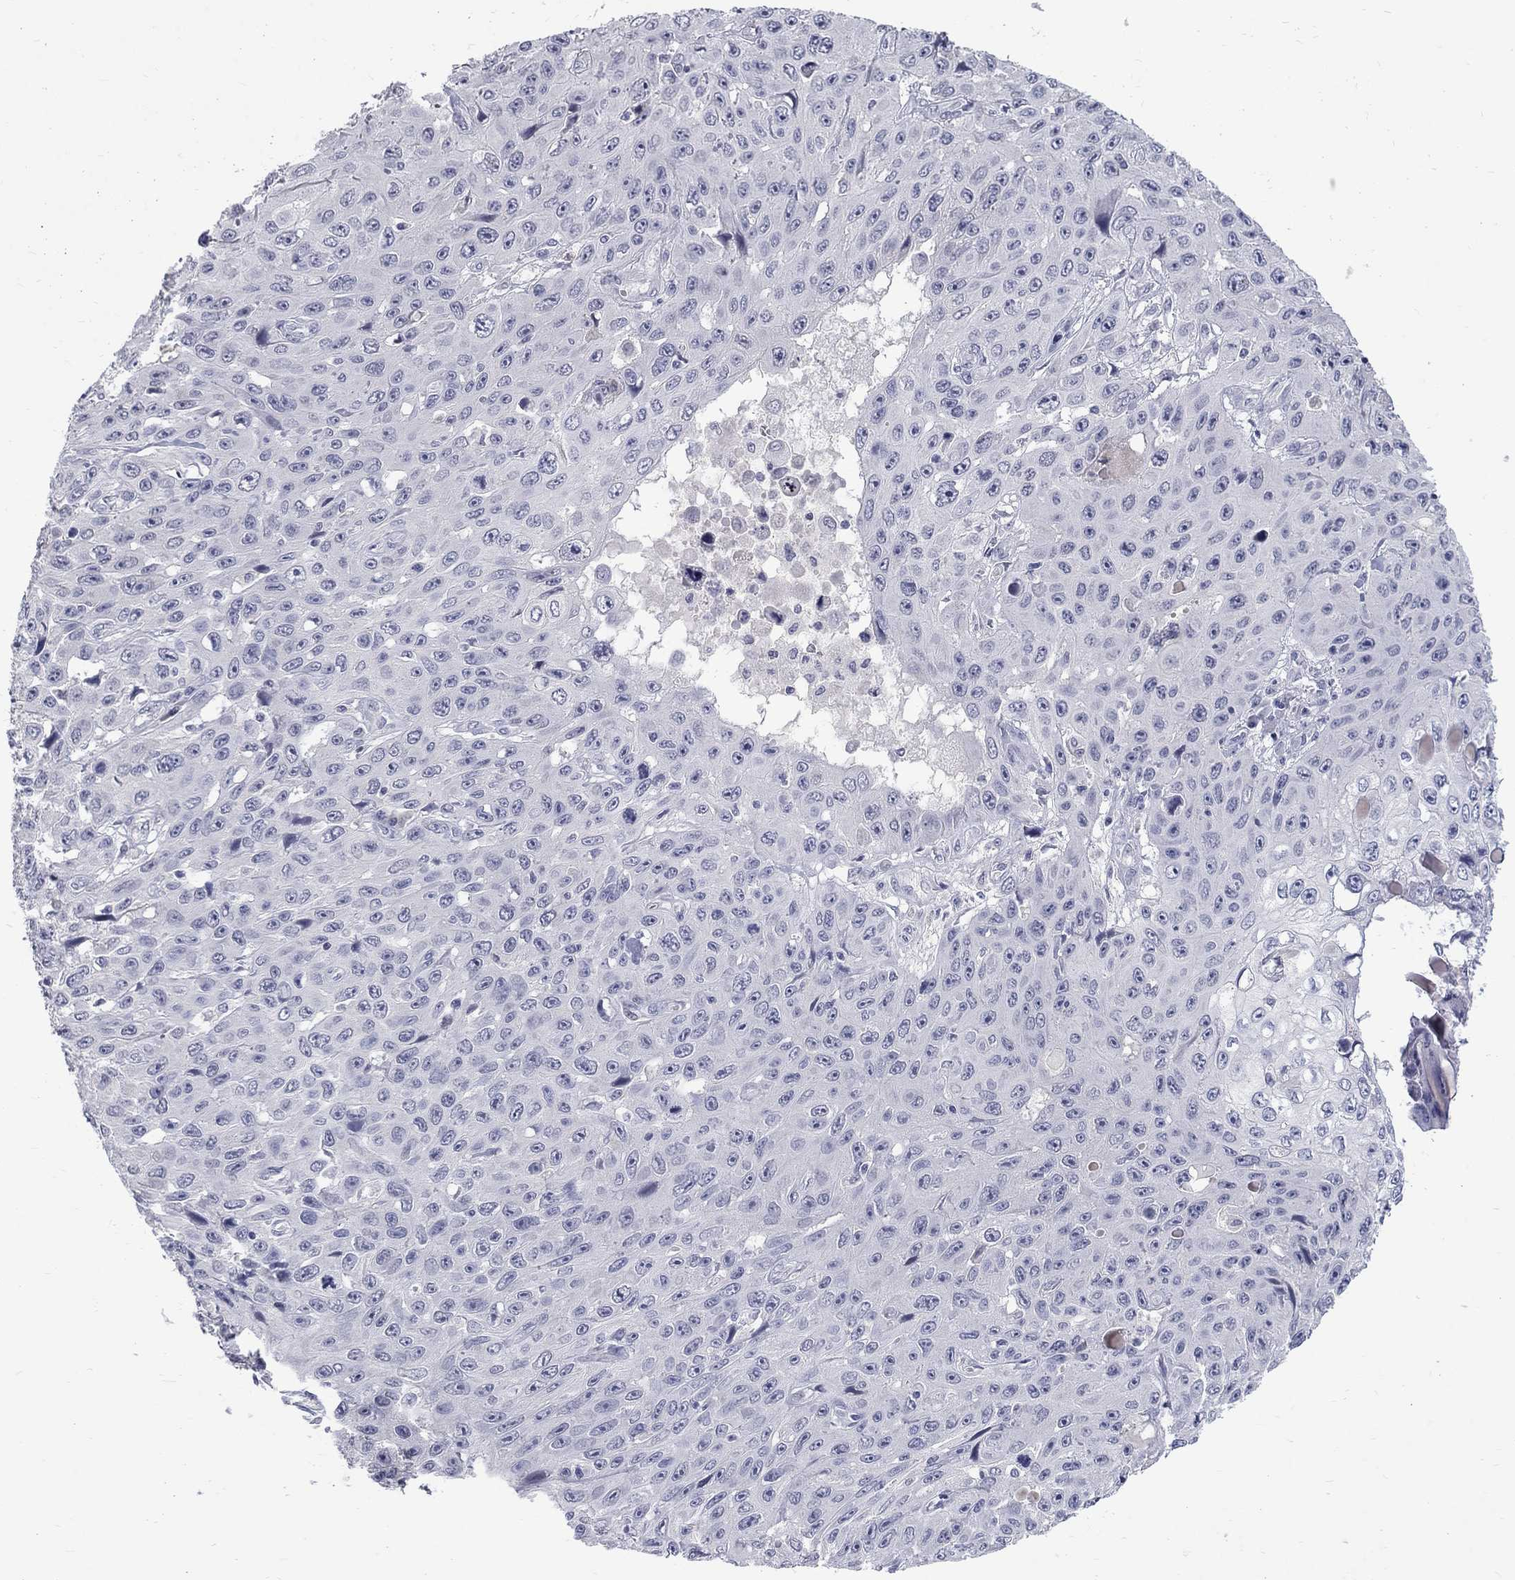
{"staining": {"intensity": "negative", "quantity": "none", "location": "none"}, "tissue": "skin cancer", "cell_type": "Tumor cells", "image_type": "cancer", "snomed": [{"axis": "morphology", "description": "Squamous cell carcinoma, NOS"}, {"axis": "topography", "description": "Skin"}], "caption": "This is an immunohistochemistry (IHC) photomicrograph of skin cancer (squamous cell carcinoma). There is no expression in tumor cells.", "gene": "CTNND2", "patient": {"sex": "male", "age": 82}}